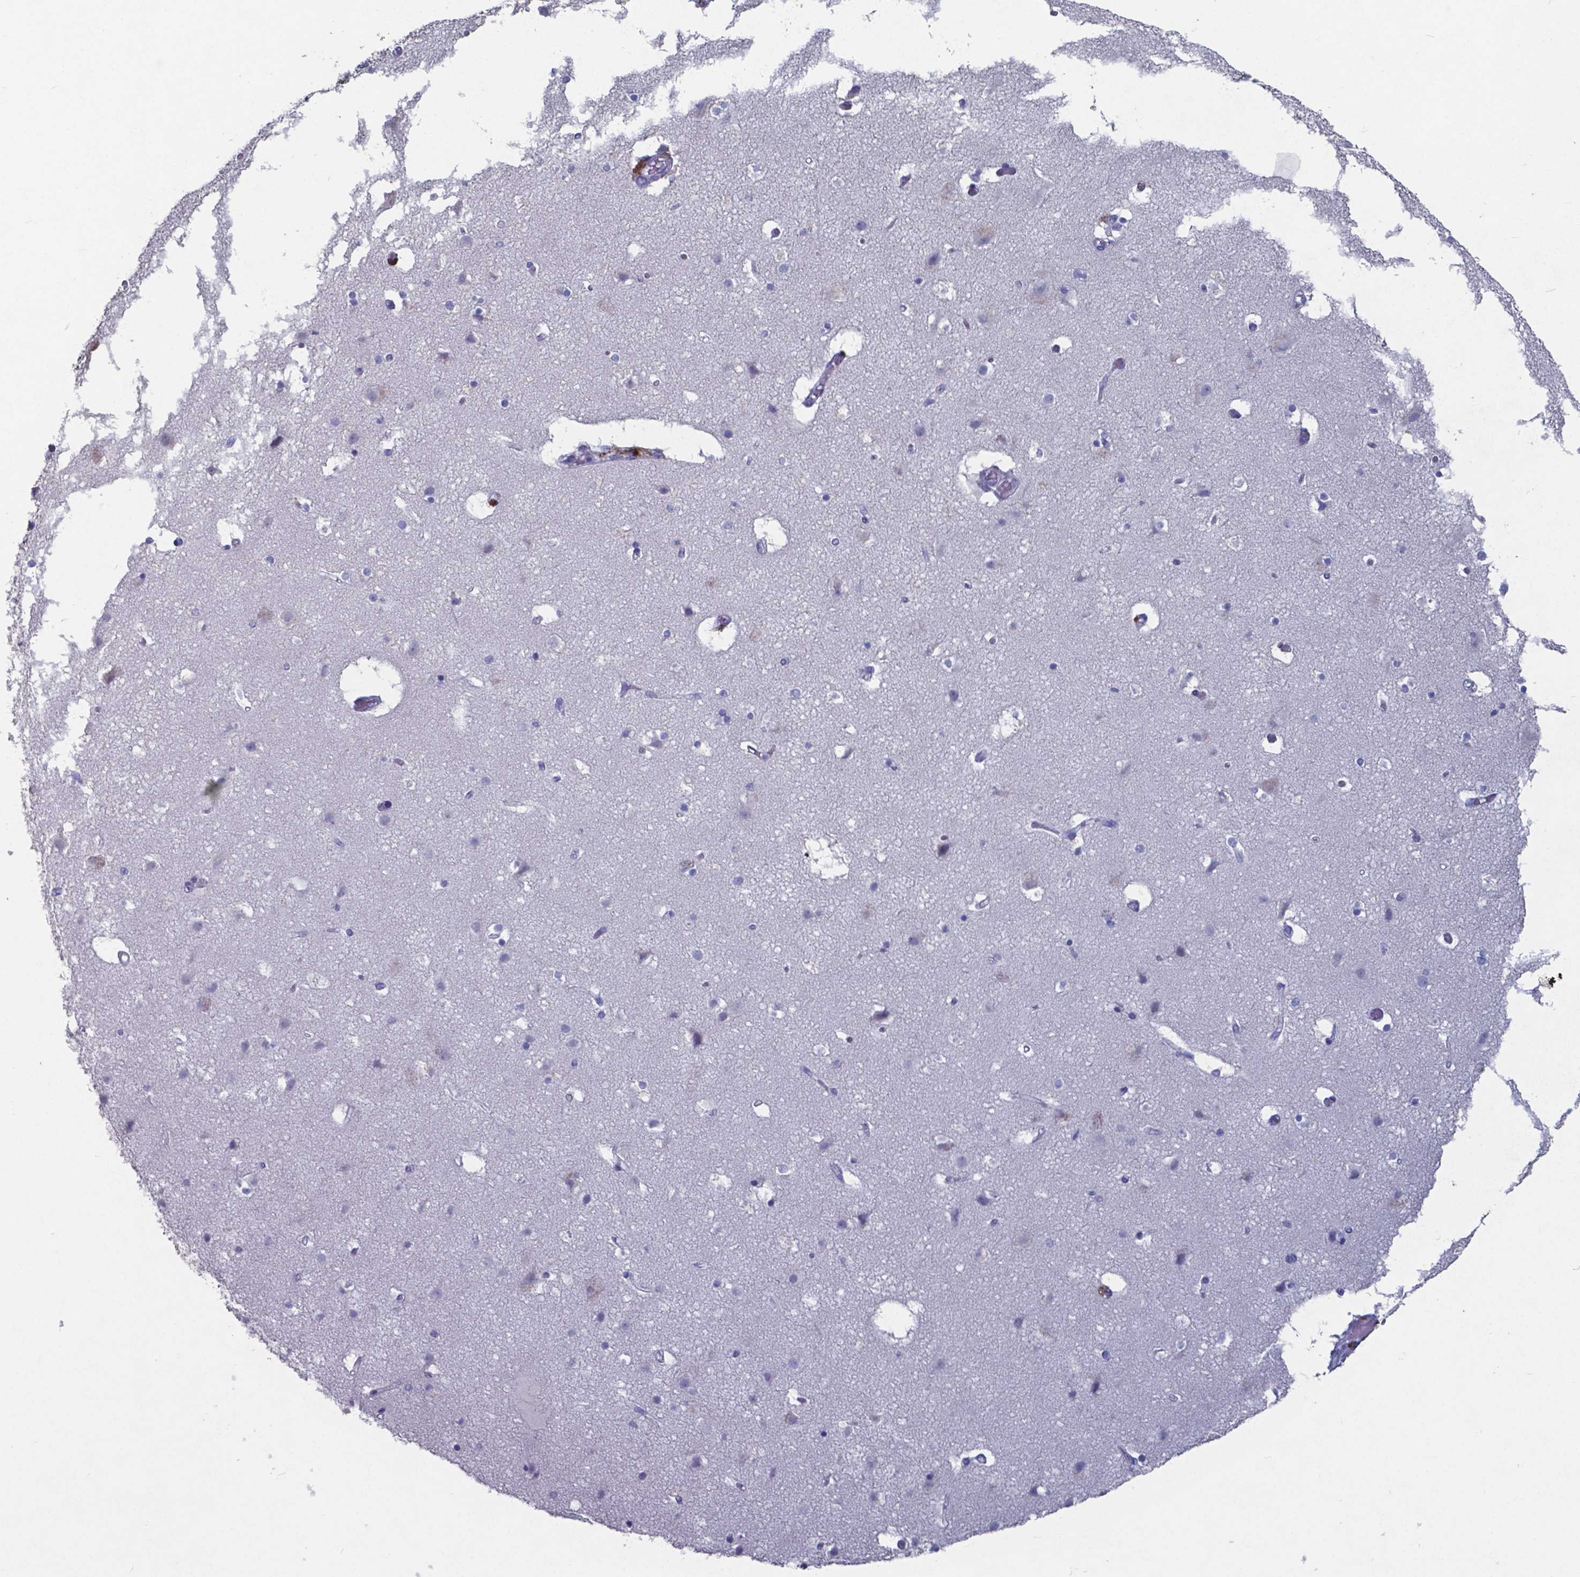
{"staining": {"intensity": "negative", "quantity": "none", "location": "none"}, "tissue": "cerebral cortex", "cell_type": "Endothelial cells", "image_type": "normal", "snomed": [{"axis": "morphology", "description": "Normal tissue, NOS"}, {"axis": "topography", "description": "Cerebral cortex"}], "caption": "High magnification brightfield microscopy of unremarkable cerebral cortex stained with DAB (brown) and counterstained with hematoxylin (blue): endothelial cells show no significant positivity. (DAB (3,3'-diaminobenzidine) immunohistochemistry visualized using brightfield microscopy, high magnification).", "gene": "TTR", "patient": {"sex": "female", "age": 52}}